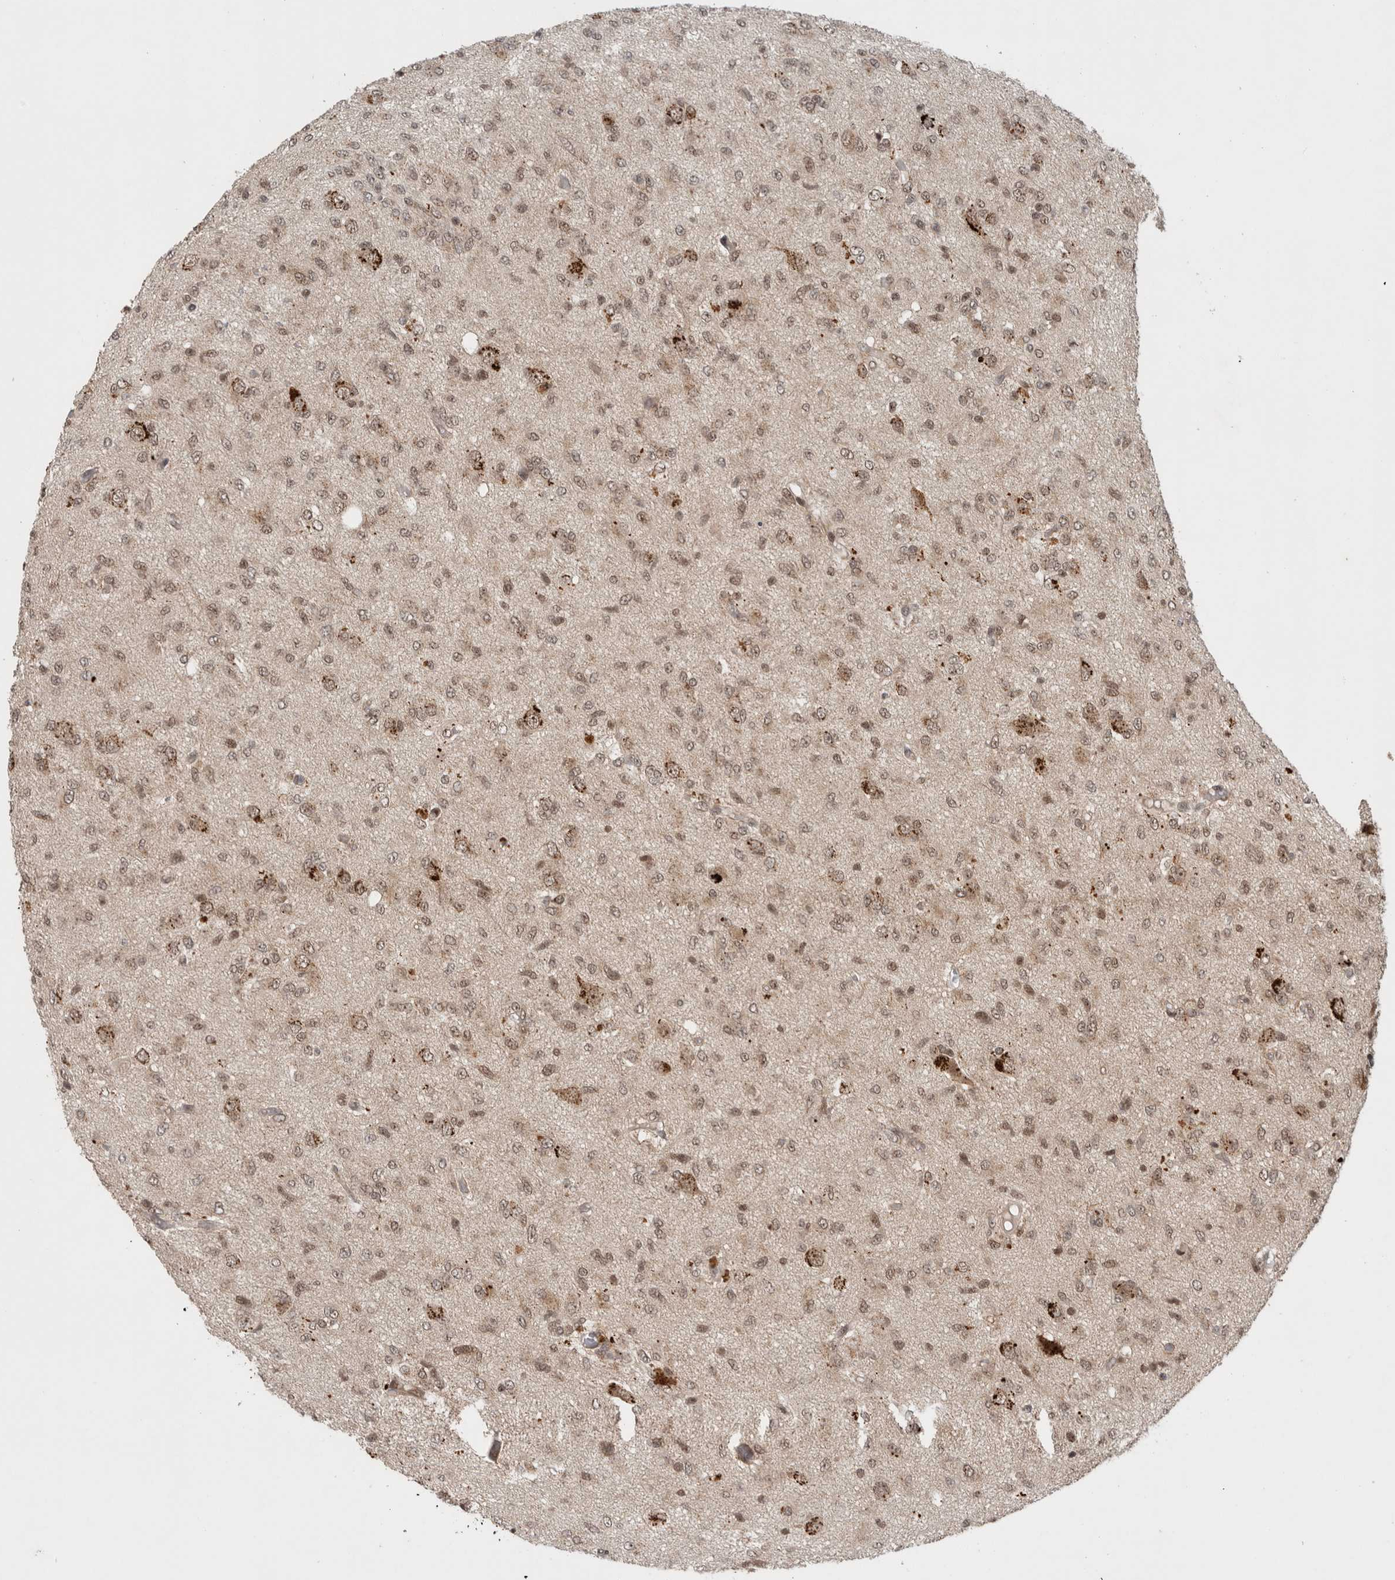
{"staining": {"intensity": "weak", "quantity": ">75%", "location": "nuclear"}, "tissue": "glioma", "cell_type": "Tumor cells", "image_type": "cancer", "snomed": [{"axis": "morphology", "description": "Glioma, malignant, High grade"}, {"axis": "topography", "description": "Brain"}], "caption": "Tumor cells exhibit weak nuclear positivity in about >75% of cells in glioma. The staining is performed using DAB brown chromogen to label protein expression. The nuclei are counter-stained blue using hematoxylin.", "gene": "MPHOSPH6", "patient": {"sex": "female", "age": 59}}